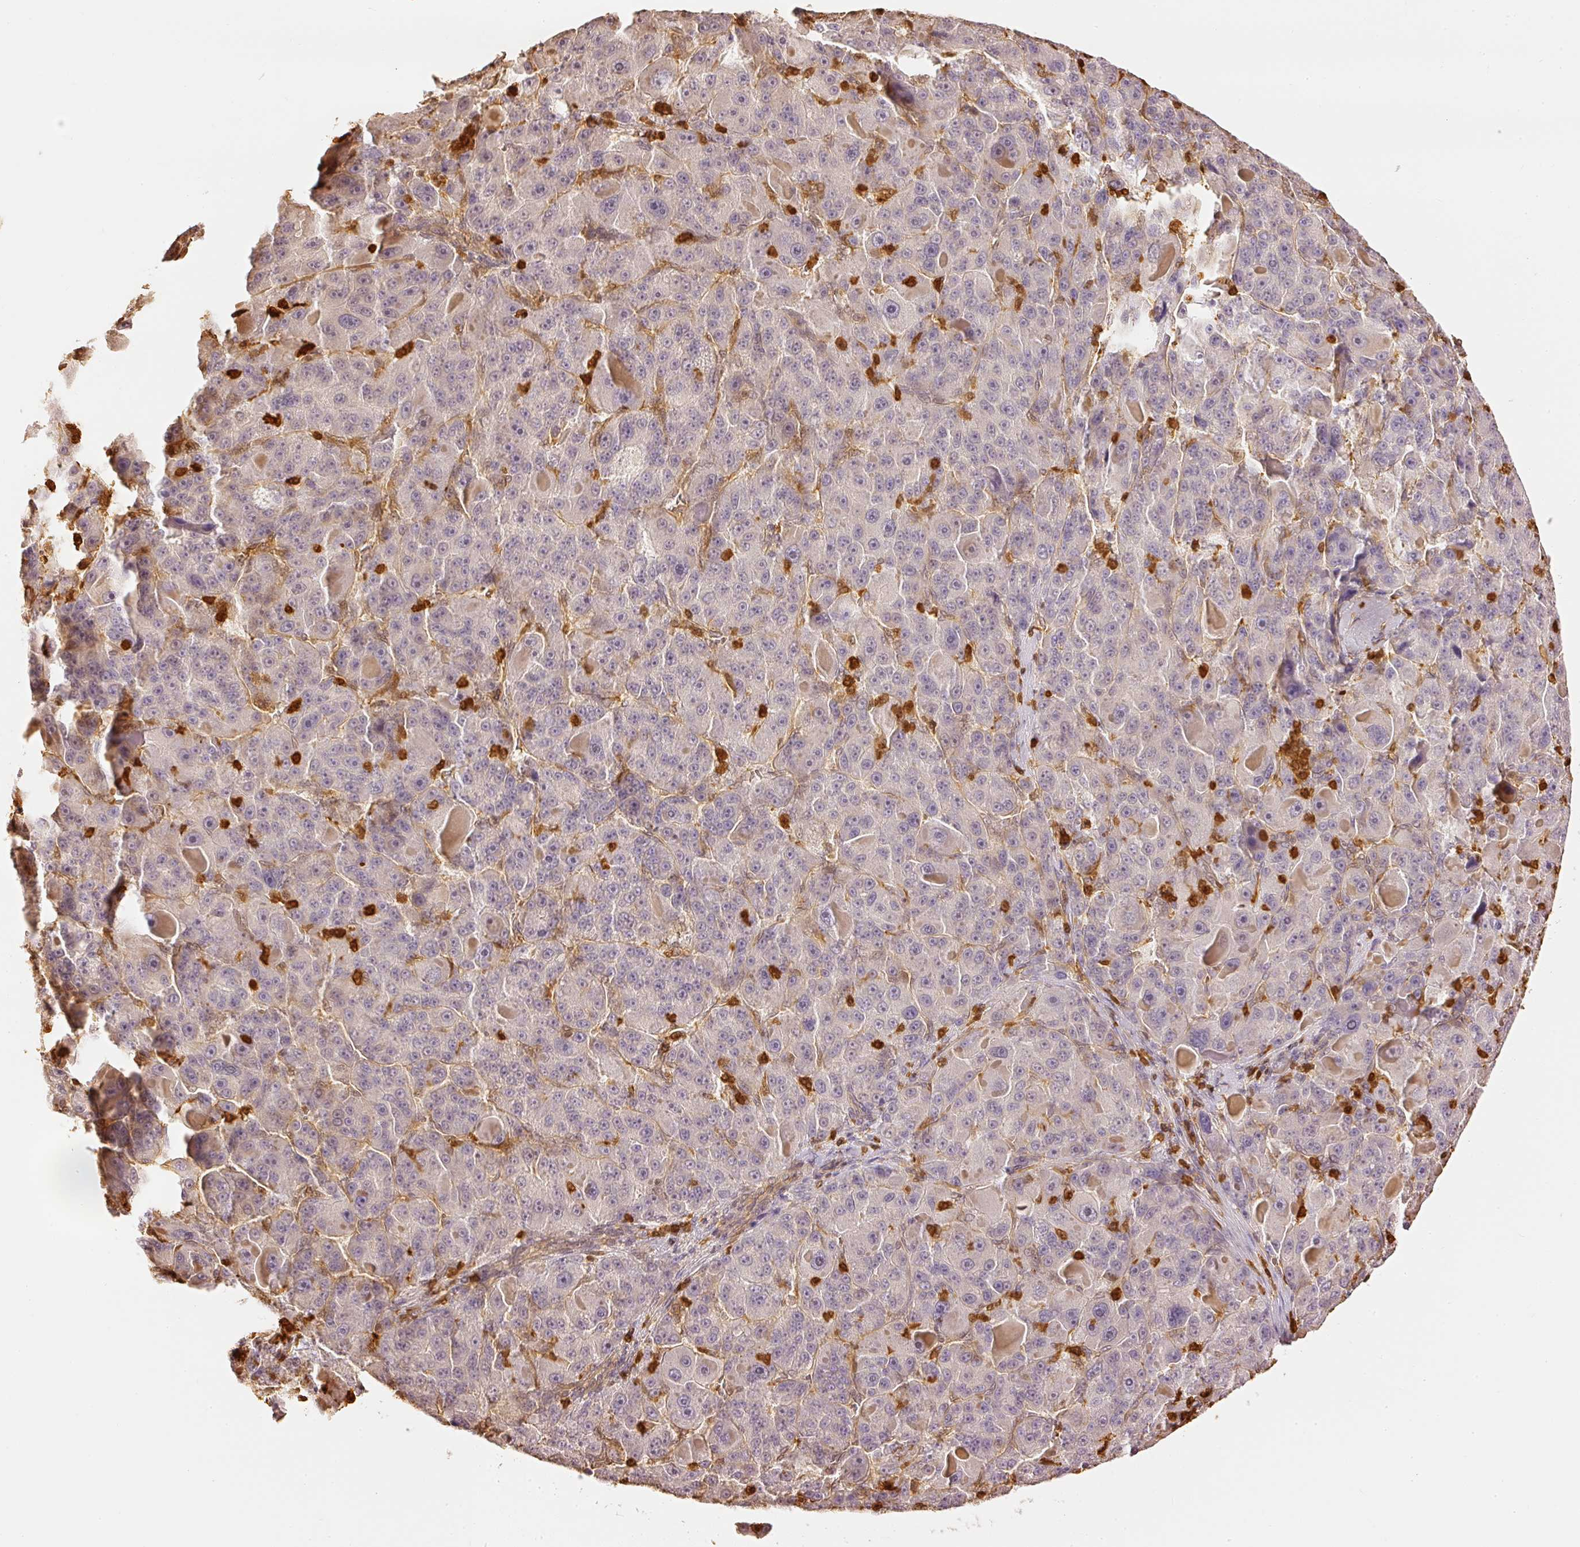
{"staining": {"intensity": "weak", "quantity": "<25%", "location": "cytoplasmic/membranous"}, "tissue": "liver cancer", "cell_type": "Tumor cells", "image_type": "cancer", "snomed": [{"axis": "morphology", "description": "Carcinoma, Hepatocellular, NOS"}, {"axis": "topography", "description": "Liver"}], "caption": "A photomicrograph of human liver cancer is negative for staining in tumor cells.", "gene": "PFN1", "patient": {"sex": "male", "age": 76}}